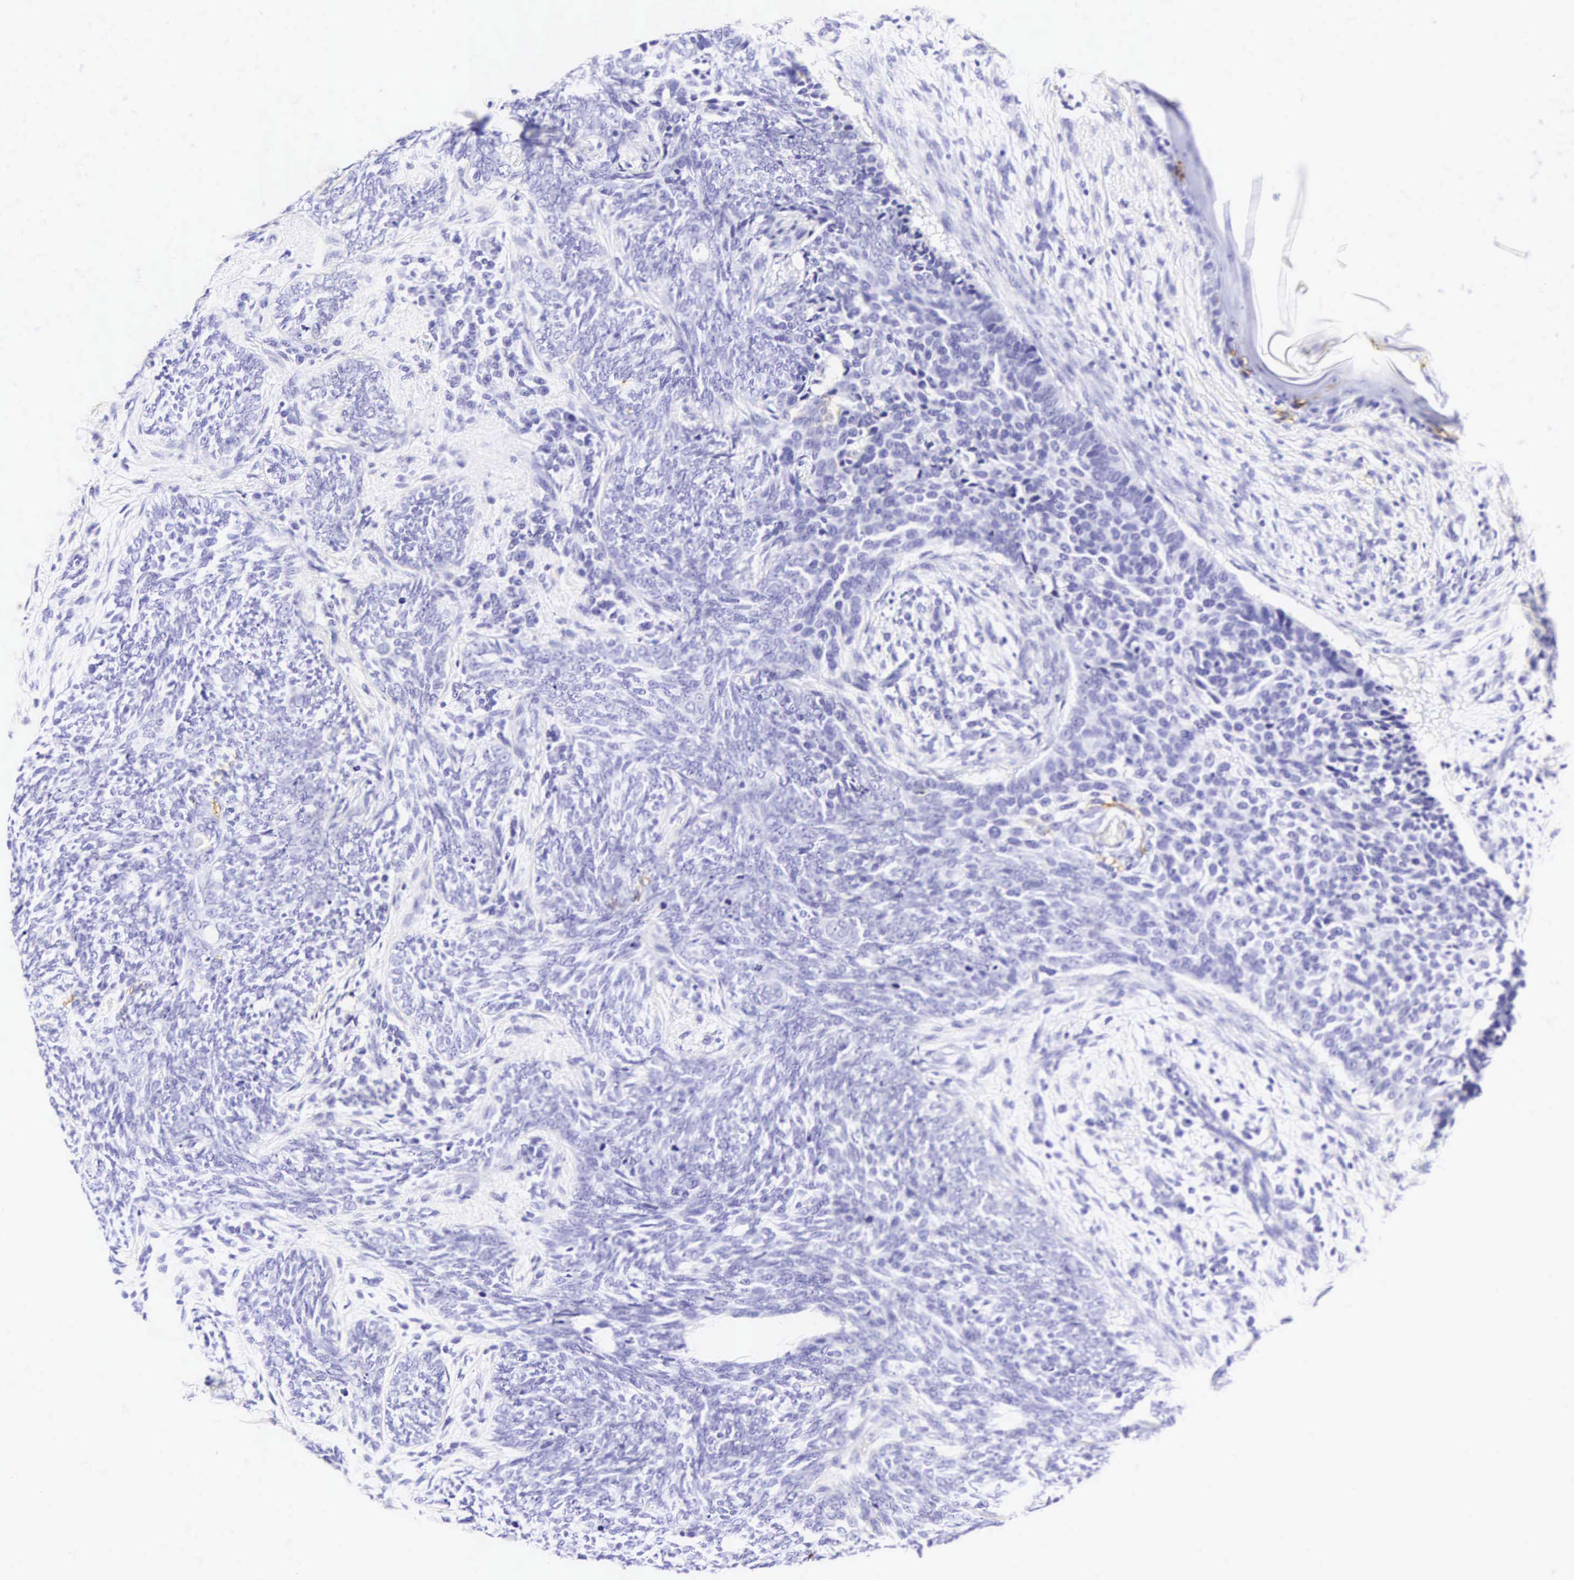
{"staining": {"intensity": "negative", "quantity": "none", "location": "none"}, "tissue": "skin cancer", "cell_type": "Tumor cells", "image_type": "cancer", "snomed": [{"axis": "morphology", "description": "Basal cell carcinoma"}, {"axis": "topography", "description": "Skin"}], "caption": "Skin cancer (basal cell carcinoma) was stained to show a protein in brown. There is no significant positivity in tumor cells. Nuclei are stained in blue.", "gene": "CD1A", "patient": {"sex": "male", "age": 89}}